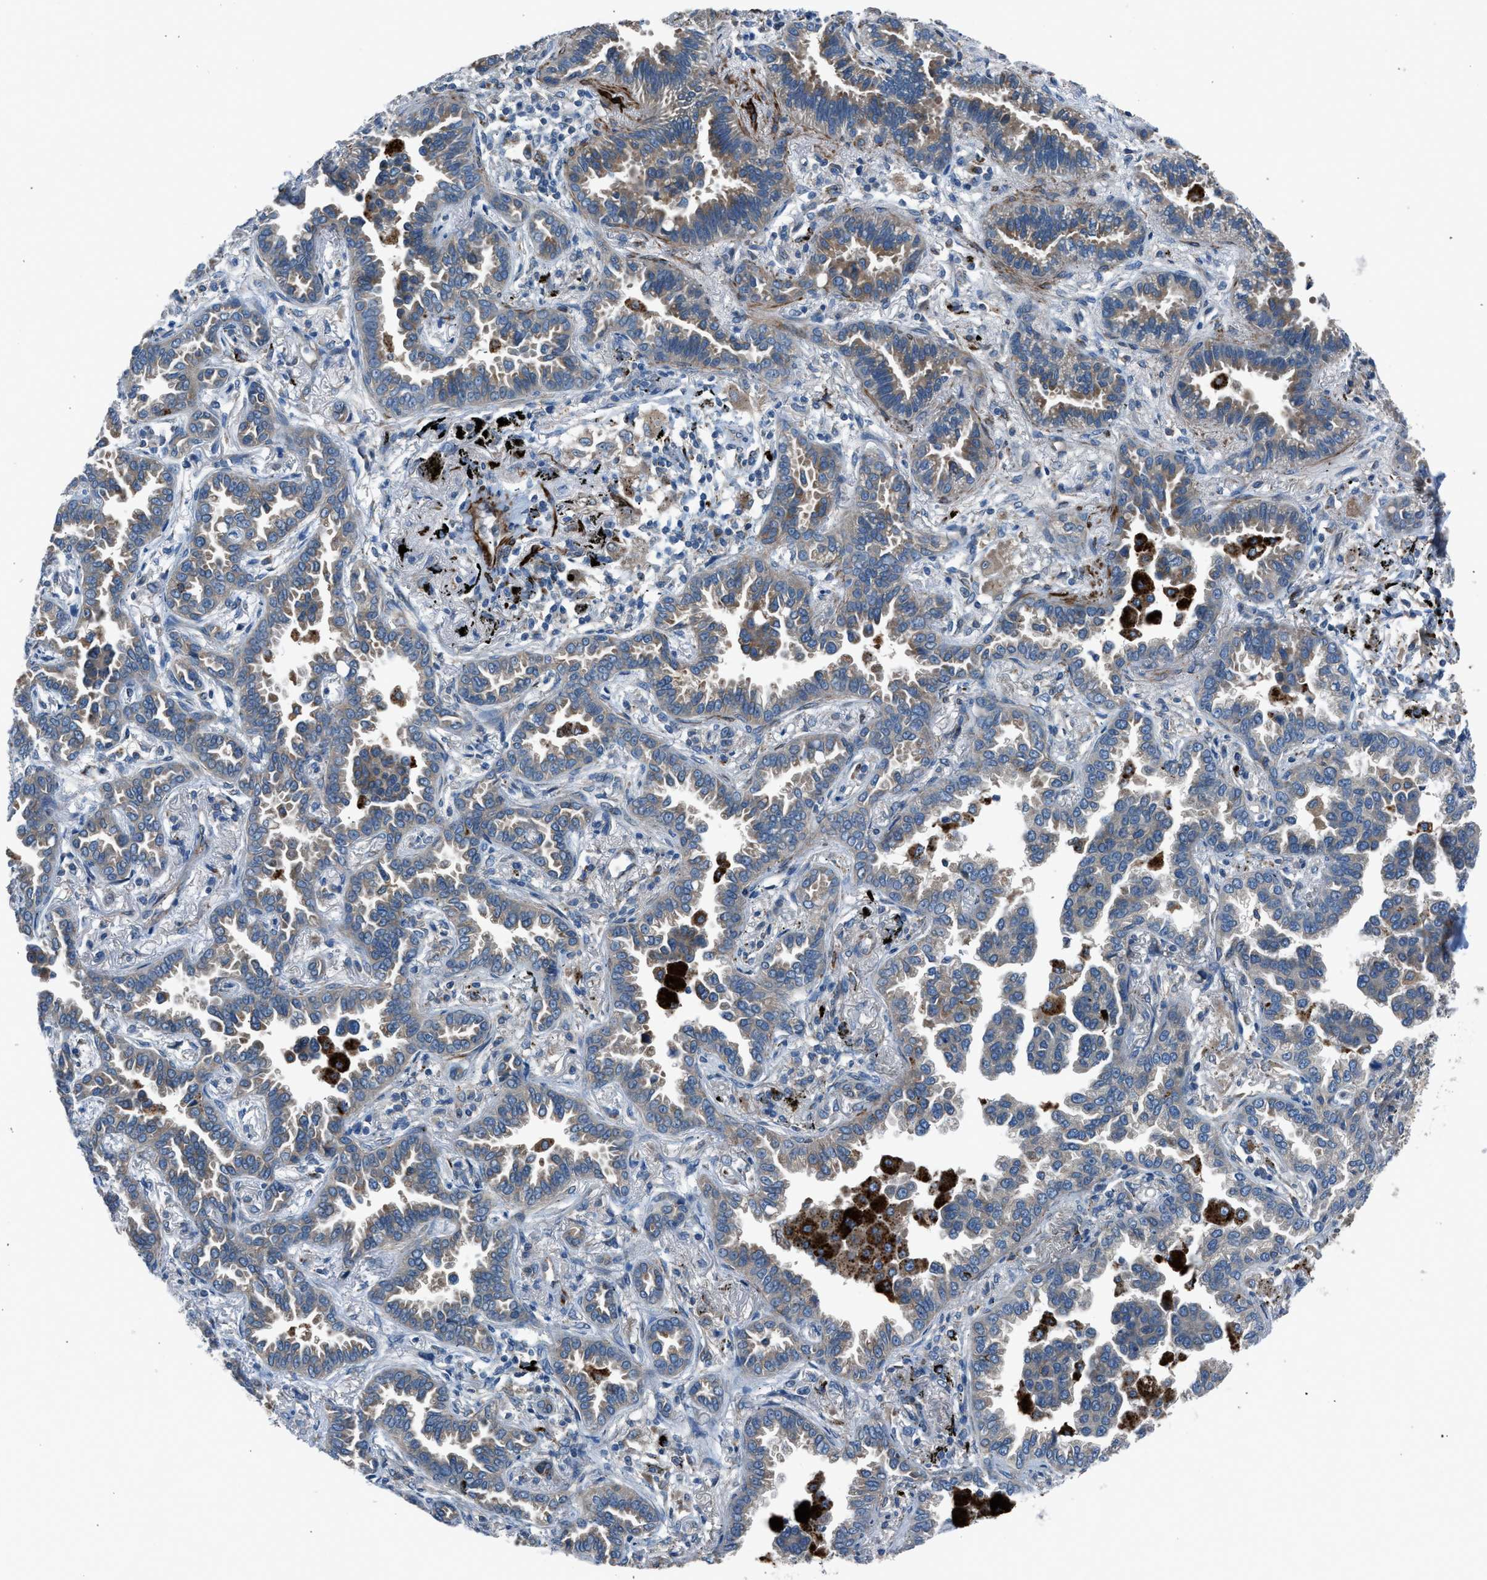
{"staining": {"intensity": "weak", "quantity": "<25%", "location": "cytoplasmic/membranous"}, "tissue": "lung cancer", "cell_type": "Tumor cells", "image_type": "cancer", "snomed": [{"axis": "morphology", "description": "Normal tissue, NOS"}, {"axis": "morphology", "description": "Adenocarcinoma, NOS"}, {"axis": "topography", "description": "Lung"}], "caption": "DAB (3,3'-diaminobenzidine) immunohistochemical staining of human adenocarcinoma (lung) demonstrates no significant staining in tumor cells.", "gene": "LMBR1", "patient": {"sex": "male", "age": 59}}